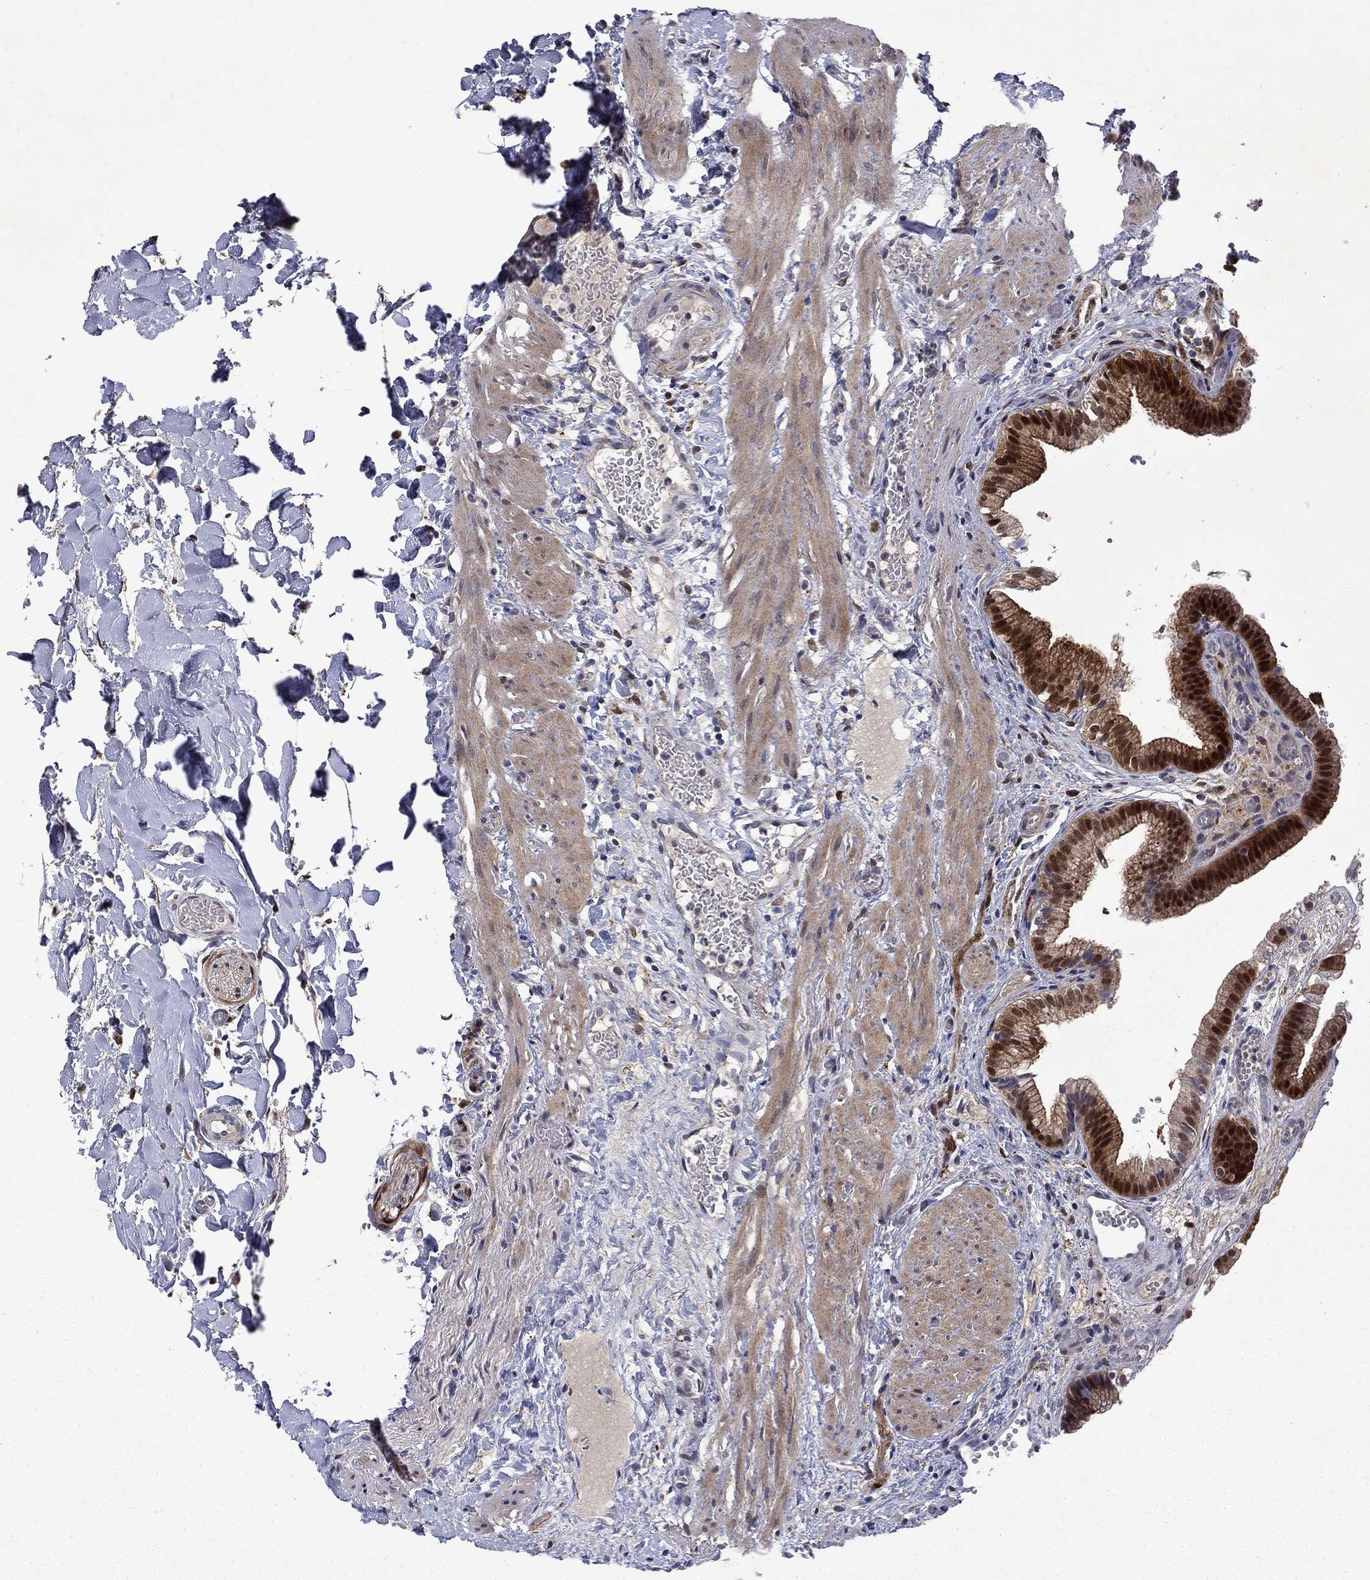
{"staining": {"intensity": "strong", "quantity": "25%-75%", "location": "cytoplasmic/membranous,nuclear"}, "tissue": "gallbladder", "cell_type": "Glandular cells", "image_type": "normal", "snomed": [{"axis": "morphology", "description": "Normal tissue, NOS"}, {"axis": "topography", "description": "Gallbladder"}], "caption": "The photomicrograph exhibits a brown stain indicating the presence of a protein in the cytoplasmic/membranous,nuclear of glandular cells in gallbladder. (Brightfield microscopy of DAB IHC at high magnification).", "gene": "CBR1", "patient": {"sex": "female", "age": 24}}